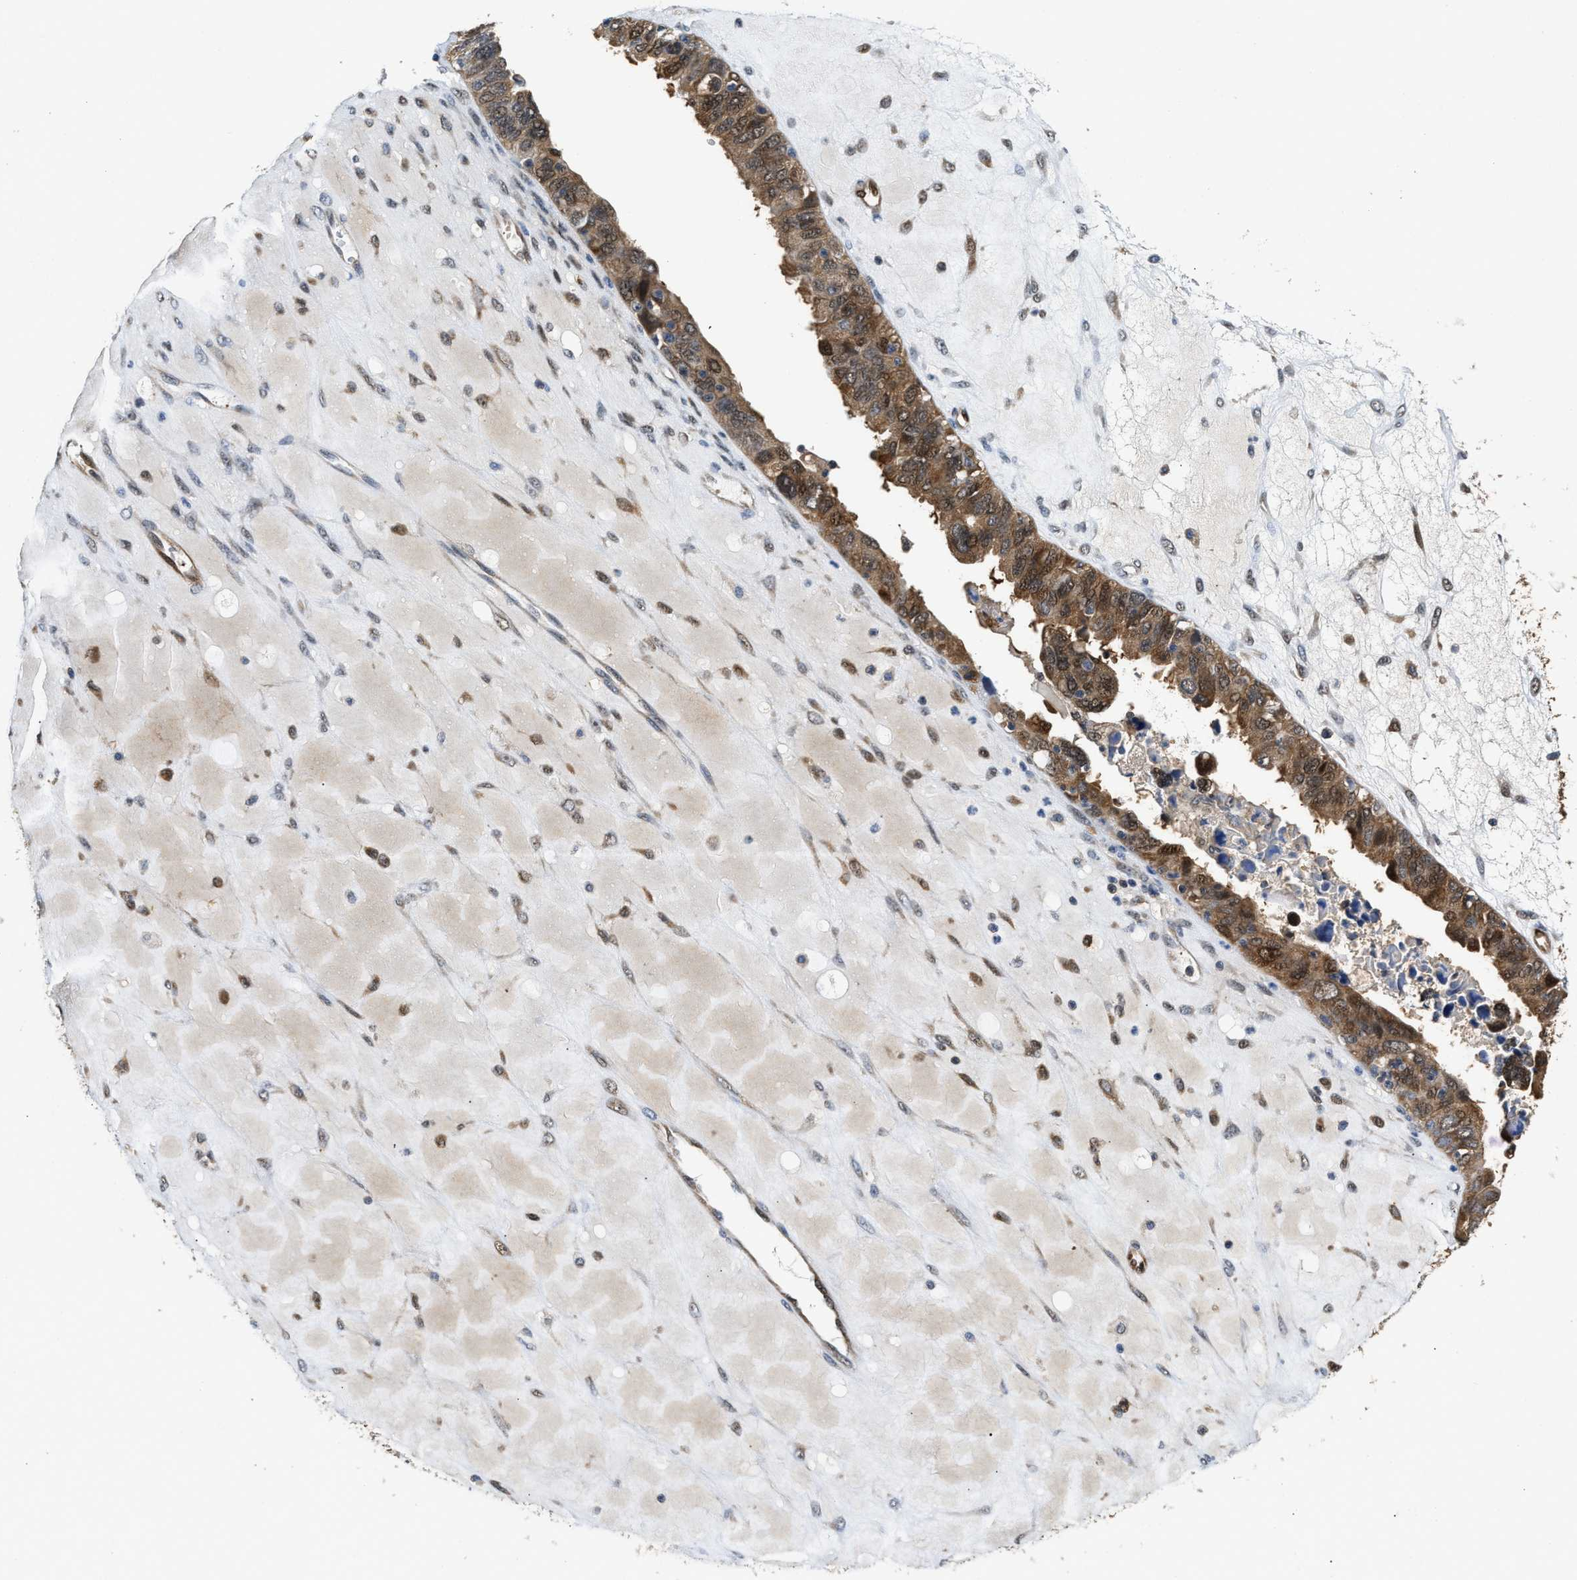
{"staining": {"intensity": "moderate", "quantity": ">75%", "location": "cytoplasmic/membranous"}, "tissue": "ovarian cancer", "cell_type": "Tumor cells", "image_type": "cancer", "snomed": [{"axis": "morphology", "description": "Cystadenocarcinoma, serous, NOS"}, {"axis": "topography", "description": "Ovary"}], "caption": "Ovarian serous cystadenocarcinoma stained with a brown dye reveals moderate cytoplasmic/membranous positive staining in about >75% of tumor cells.", "gene": "PPA1", "patient": {"sex": "female", "age": 79}}